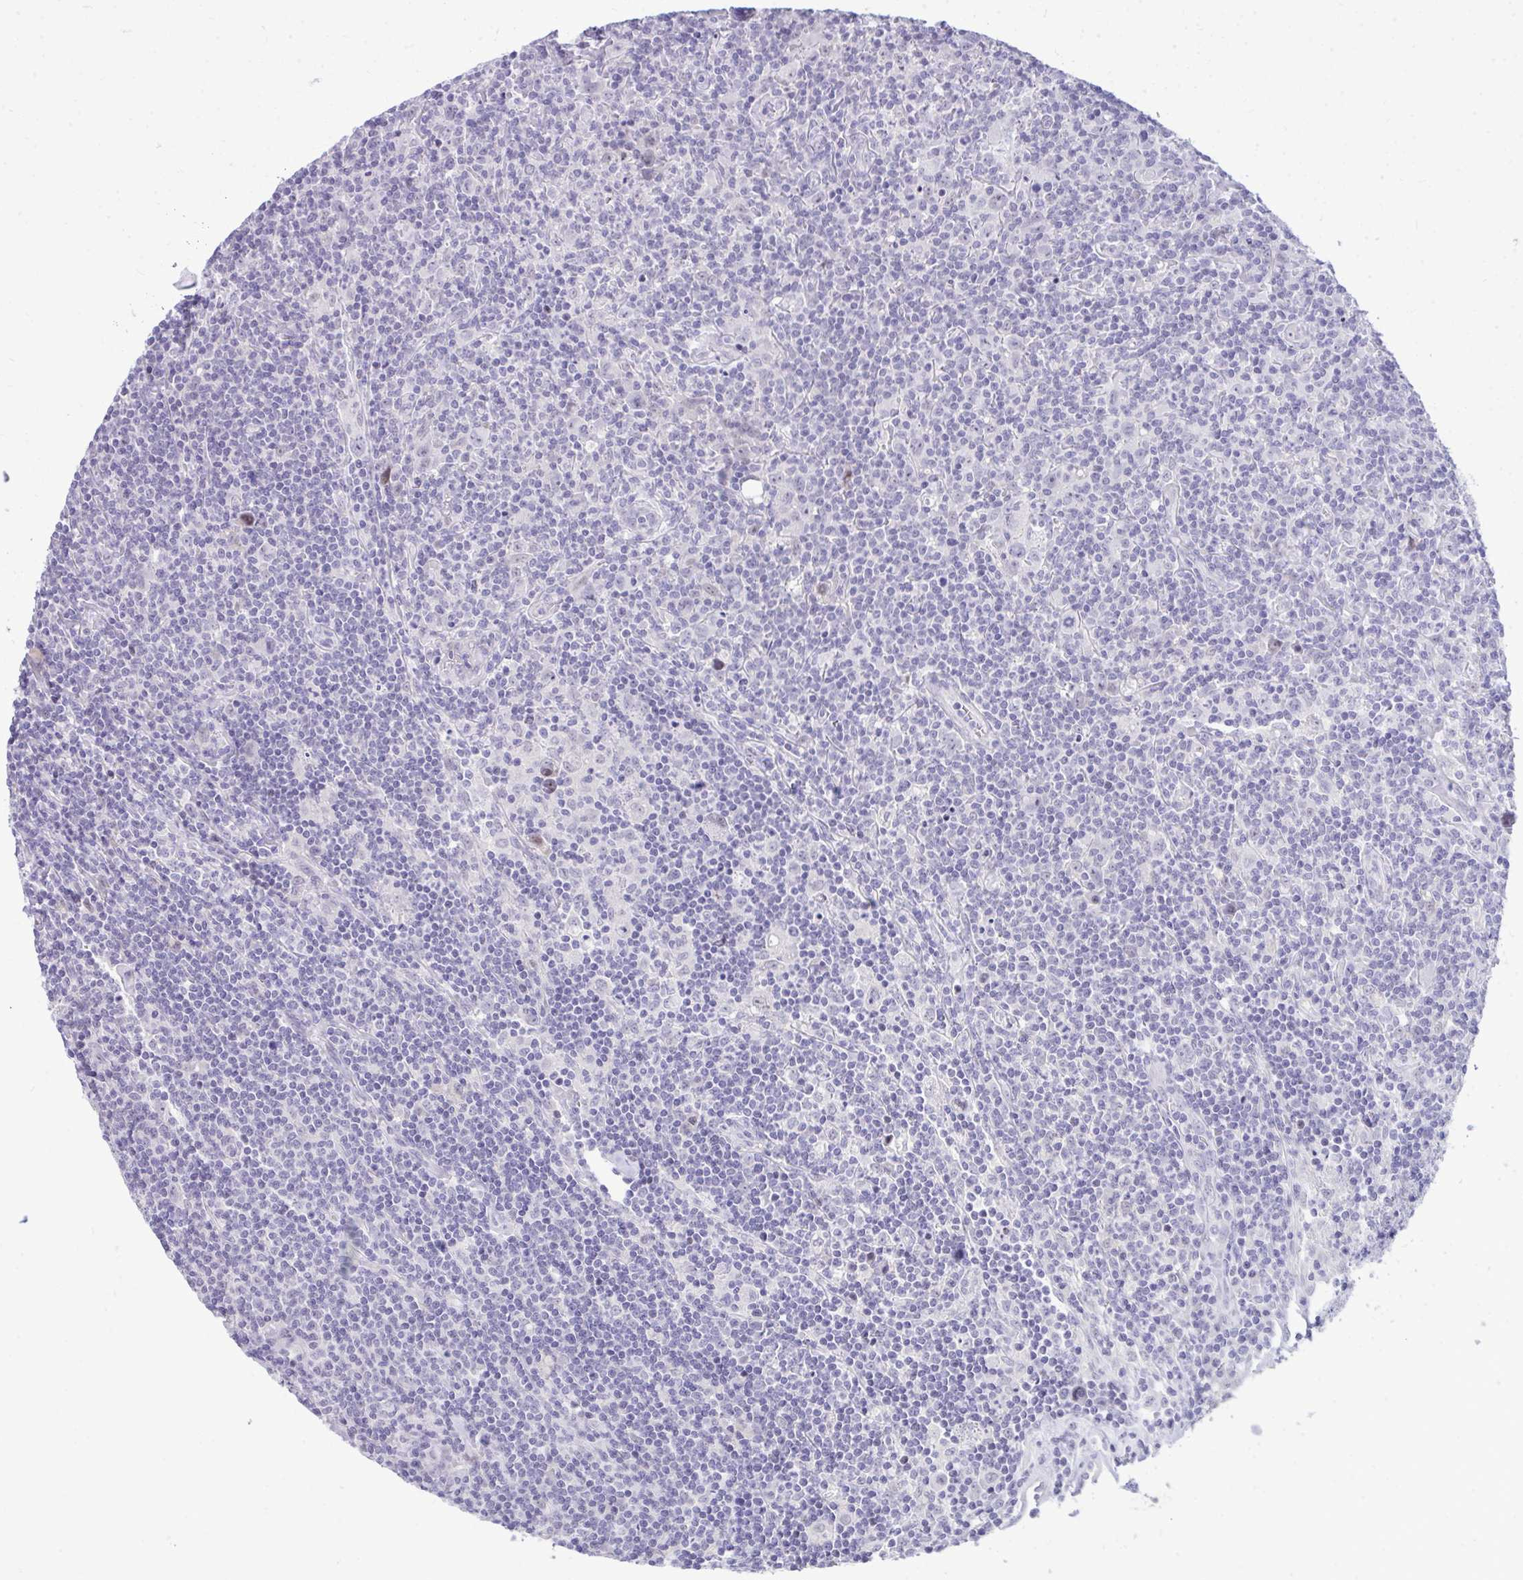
{"staining": {"intensity": "negative", "quantity": "none", "location": "none"}, "tissue": "lymphoma", "cell_type": "Tumor cells", "image_type": "cancer", "snomed": [{"axis": "morphology", "description": "Hodgkin's disease, NOS"}, {"axis": "topography", "description": "Lymph node"}], "caption": "DAB (3,3'-diaminobenzidine) immunohistochemical staining of Hodgkin's disease displays no significant staining in tumor cells.", "gene": "EID3", "patient": {"sex": "female", "age": 18}}